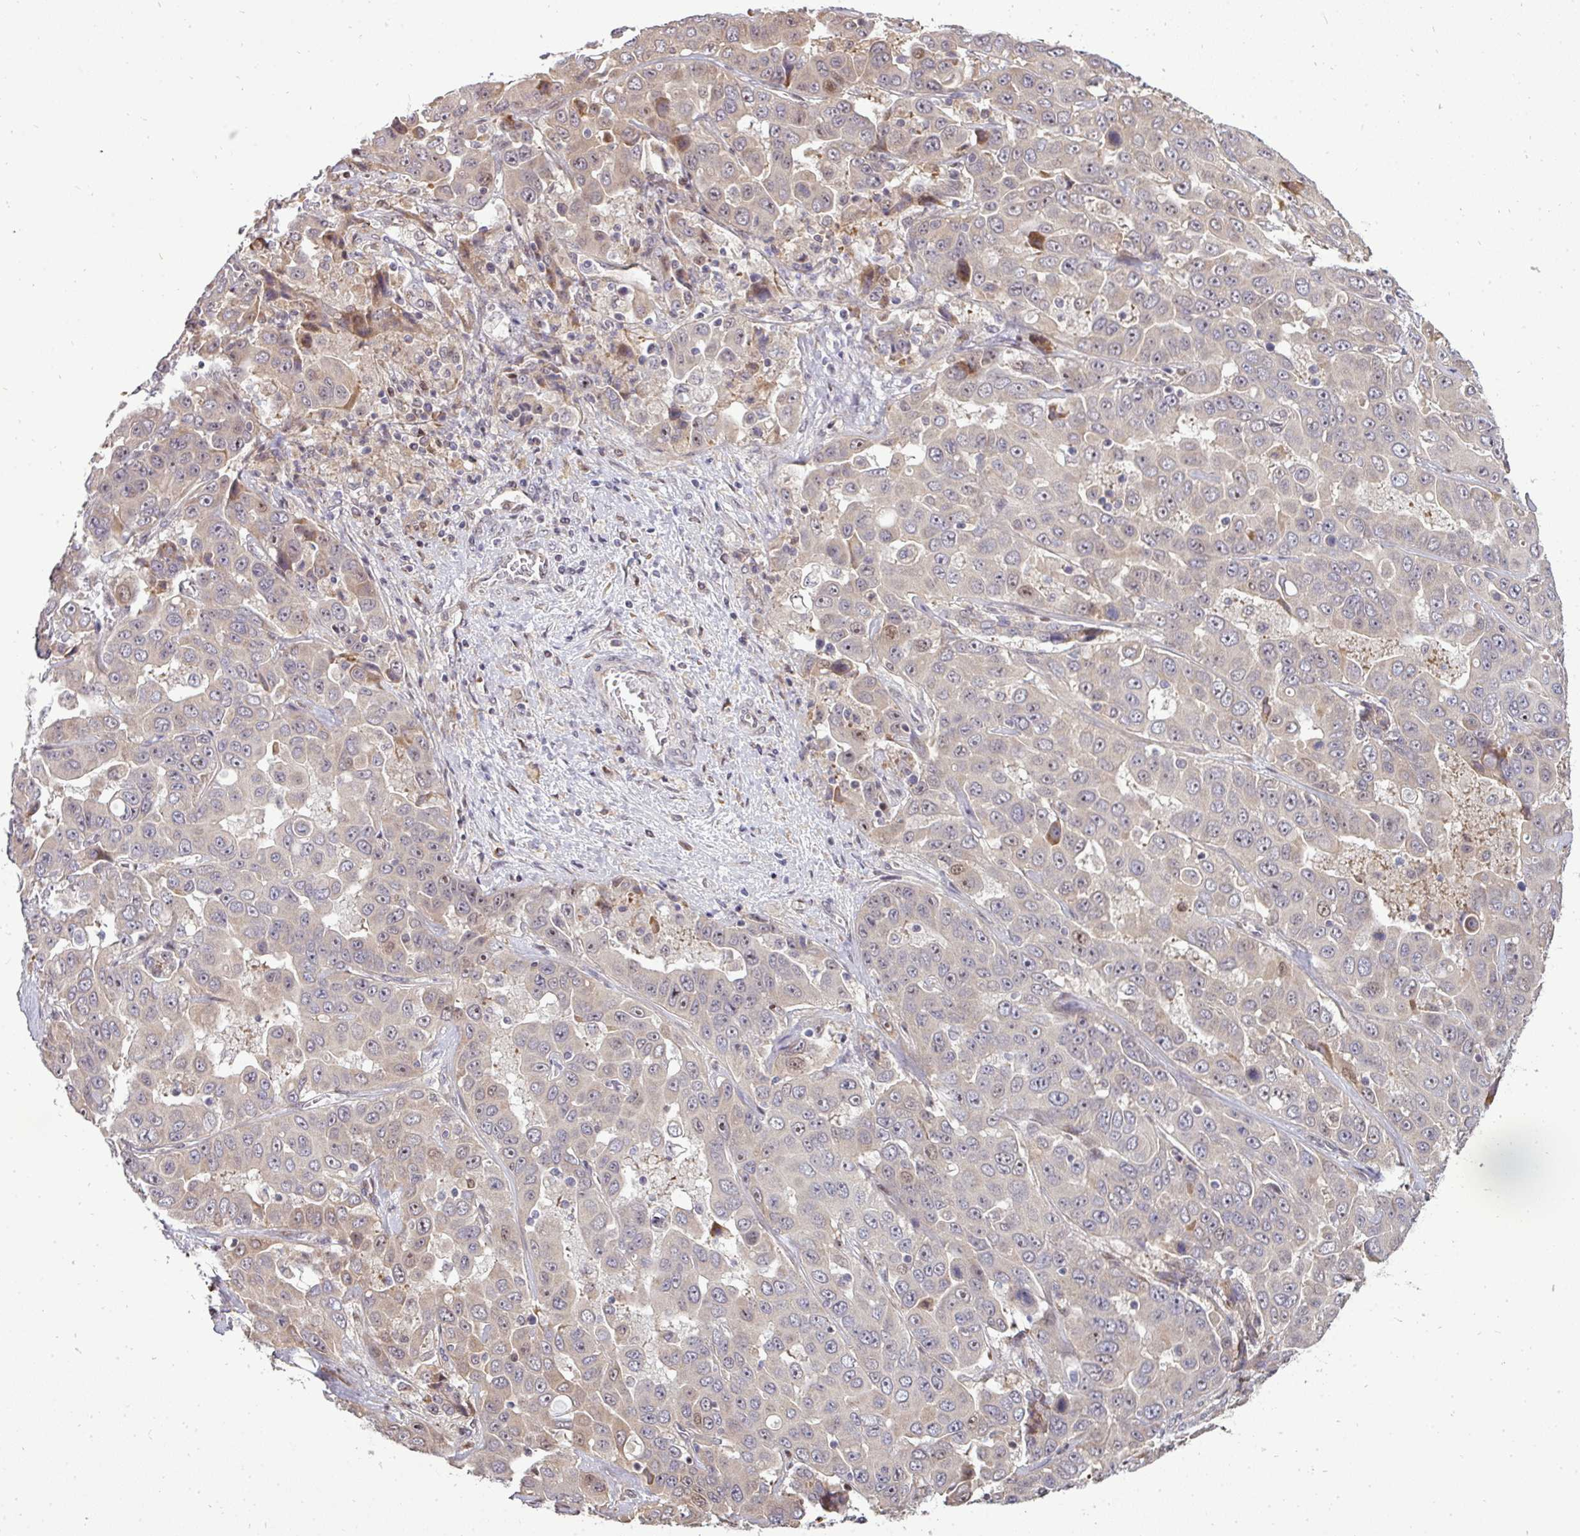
{"staining": {"intensity": "weak", "quantity": "<25%", "location": "cytoplasmic/membranous,nuclear"}, "tissue": "liver cancer", "cell_type": "Tumor cells", "image_type": "cancer", "snomed": [{"axis": "morphology", "description": "Cholangiocarcinoma"}, {"axis": "topography", "description": "Liver"}], "caption": "Liver cholangiocarcinoma stained for a protein using IHC exhibits no expression tumor cells.", "gene": "PATZ1", "patient": {"sex": "female", "age": 52}}